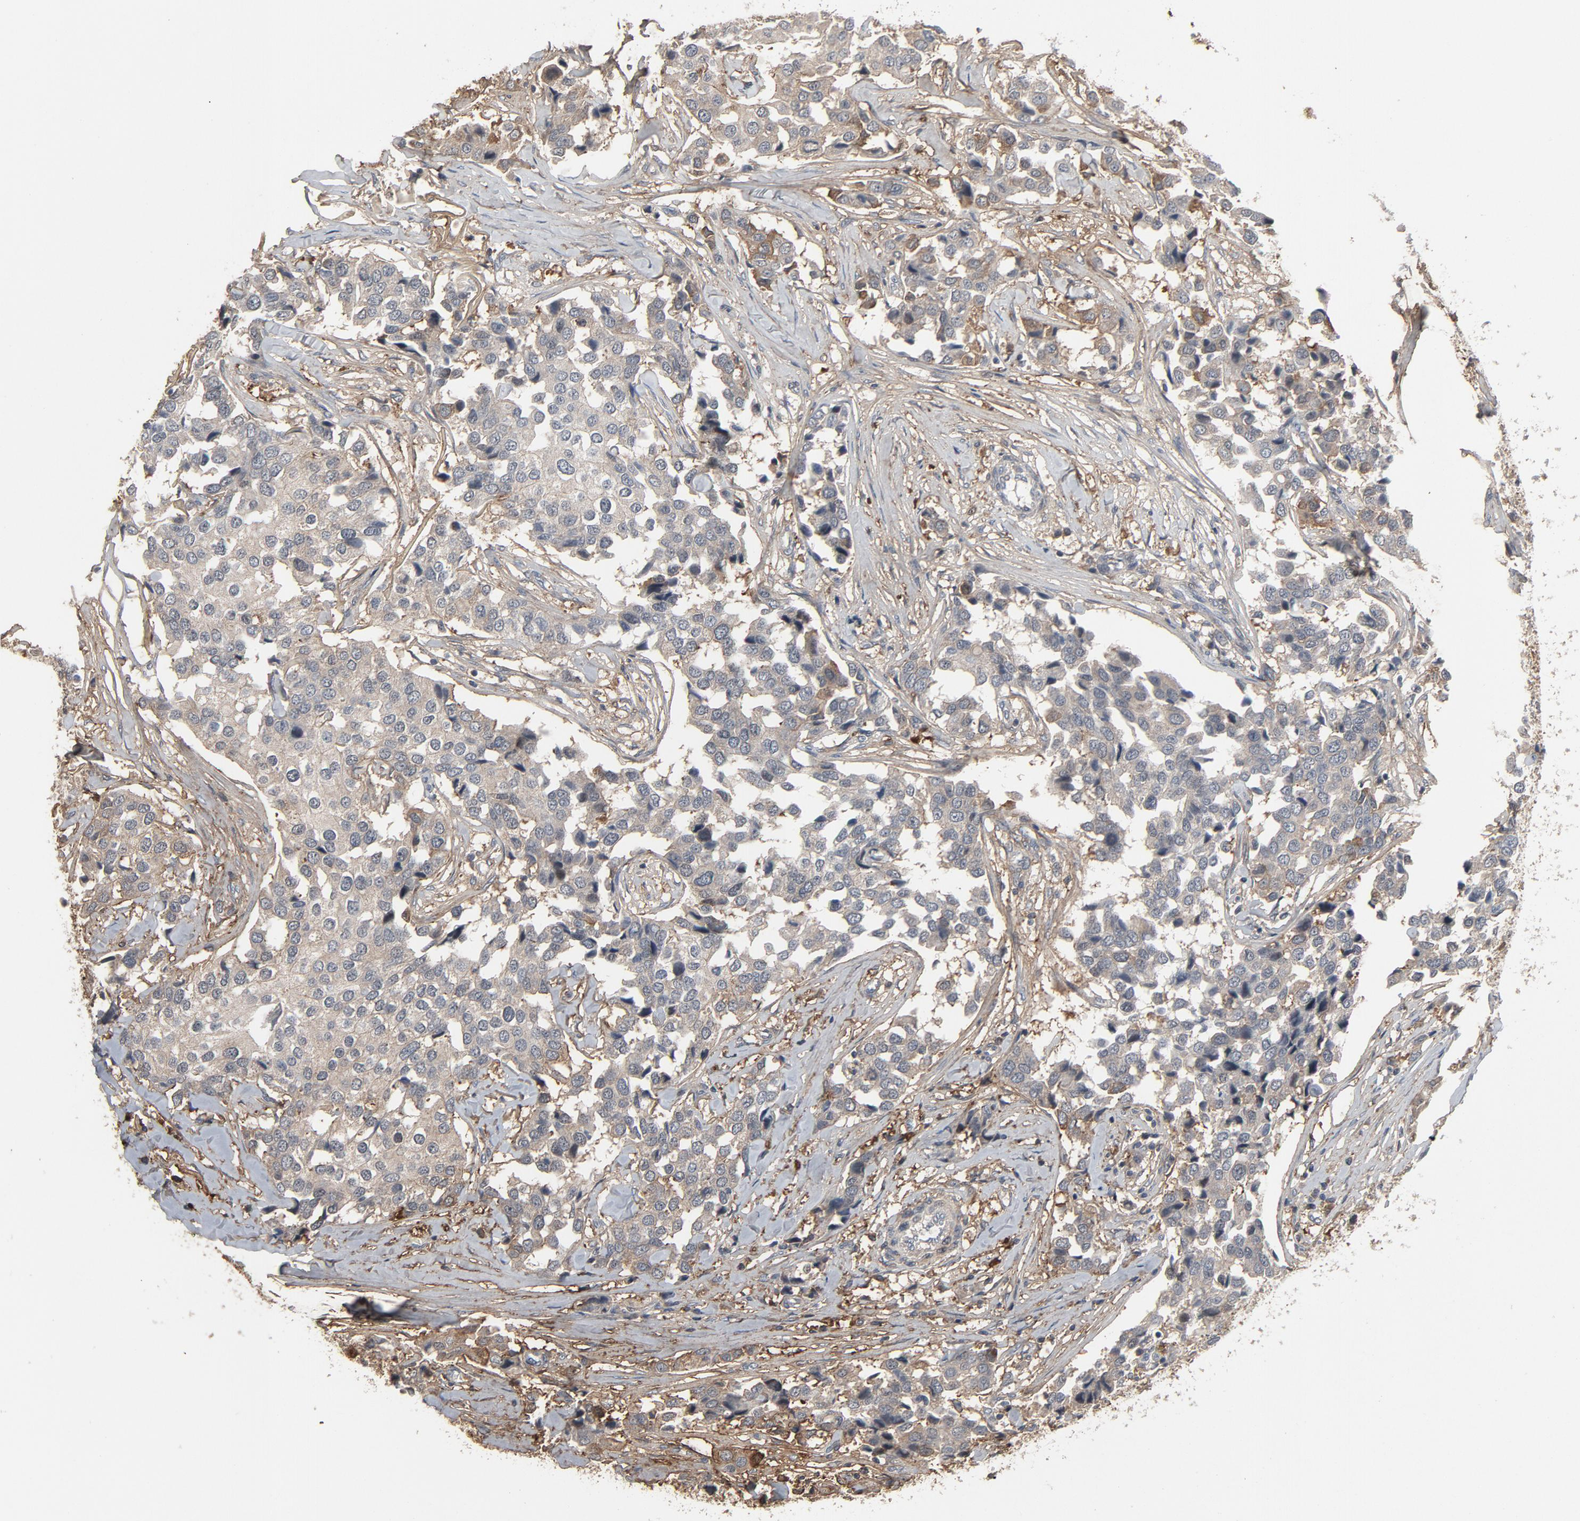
{"staining": {"intensity": "negative", "quantity": "none", "location": "none"}, "tissue": "breast cancer", "cell_type": "Tumor cells", "image_type": "cancer", "snomed": [{"axis": "morphology", "description": "Duct carcinoma"}, {"axis": "topography", "description": "Breast"}], "caption": "Tumor cells show no significant protein expression in breast cancer. (DAB (3,3'-diaminobenzidine) IHC visualized using brightfield microscopy, high magnification).", "gene": "PDZD4", "patient": {"sex": "female", "age": 80}}